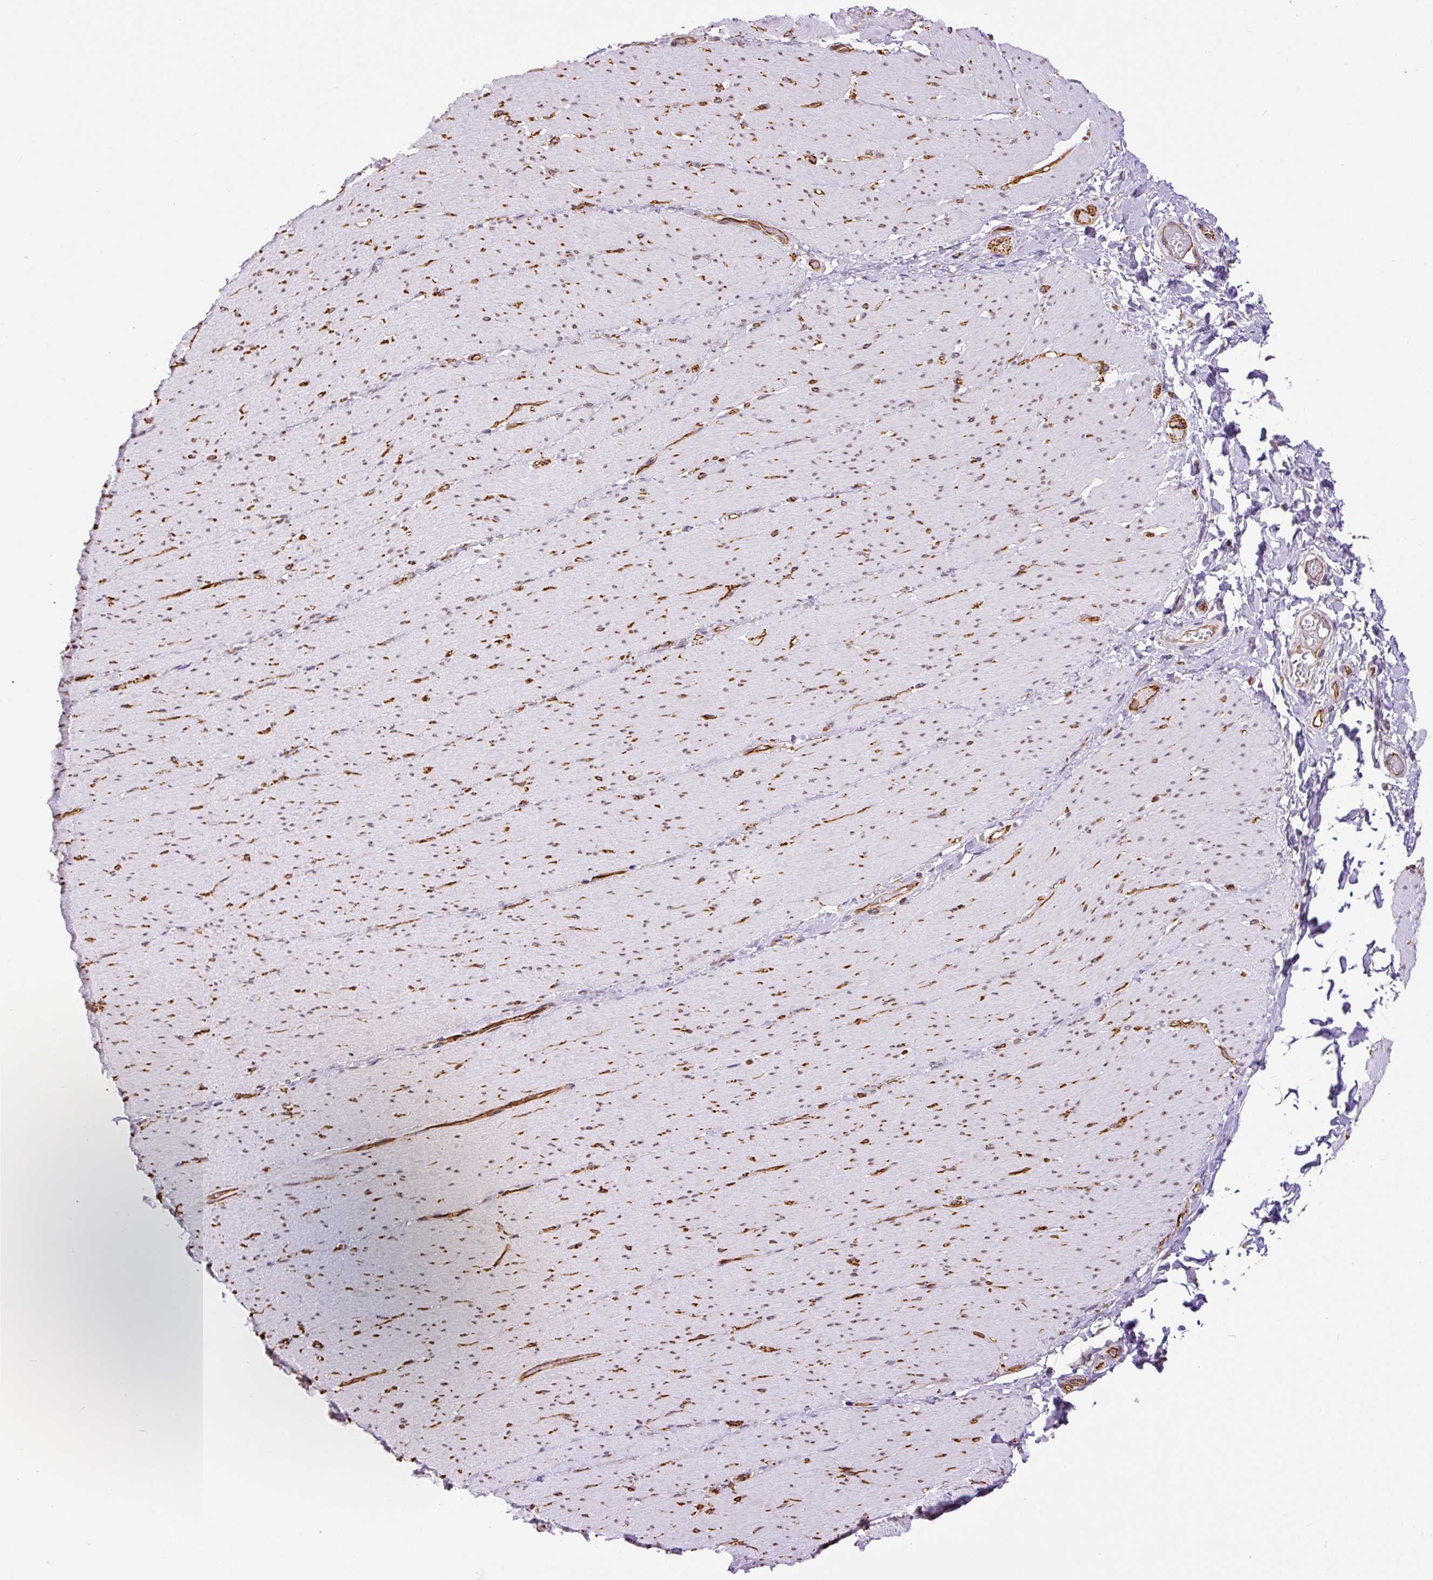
{"staining": {"intensity": "weak", "quantity": "<25%", "location": "nuclear"}, "tissue": "smooth muscle", "cell_type": "Smooth muscle cells", "image_type": "normal", "snomed": [{"axis": "morphology", "description": "Normal tissue, NOS"}, {"axis": "topography", "description": "Smooth muscle"}, {"axis": "topography", "description": "Rectum"}], "caption": "Smooth muscle cells show no significant positivity in benign smooth muscle. Nuclei are stained in blue.", "gene": "MYO5C", "patient": {"sex": "male", "age": 53}}